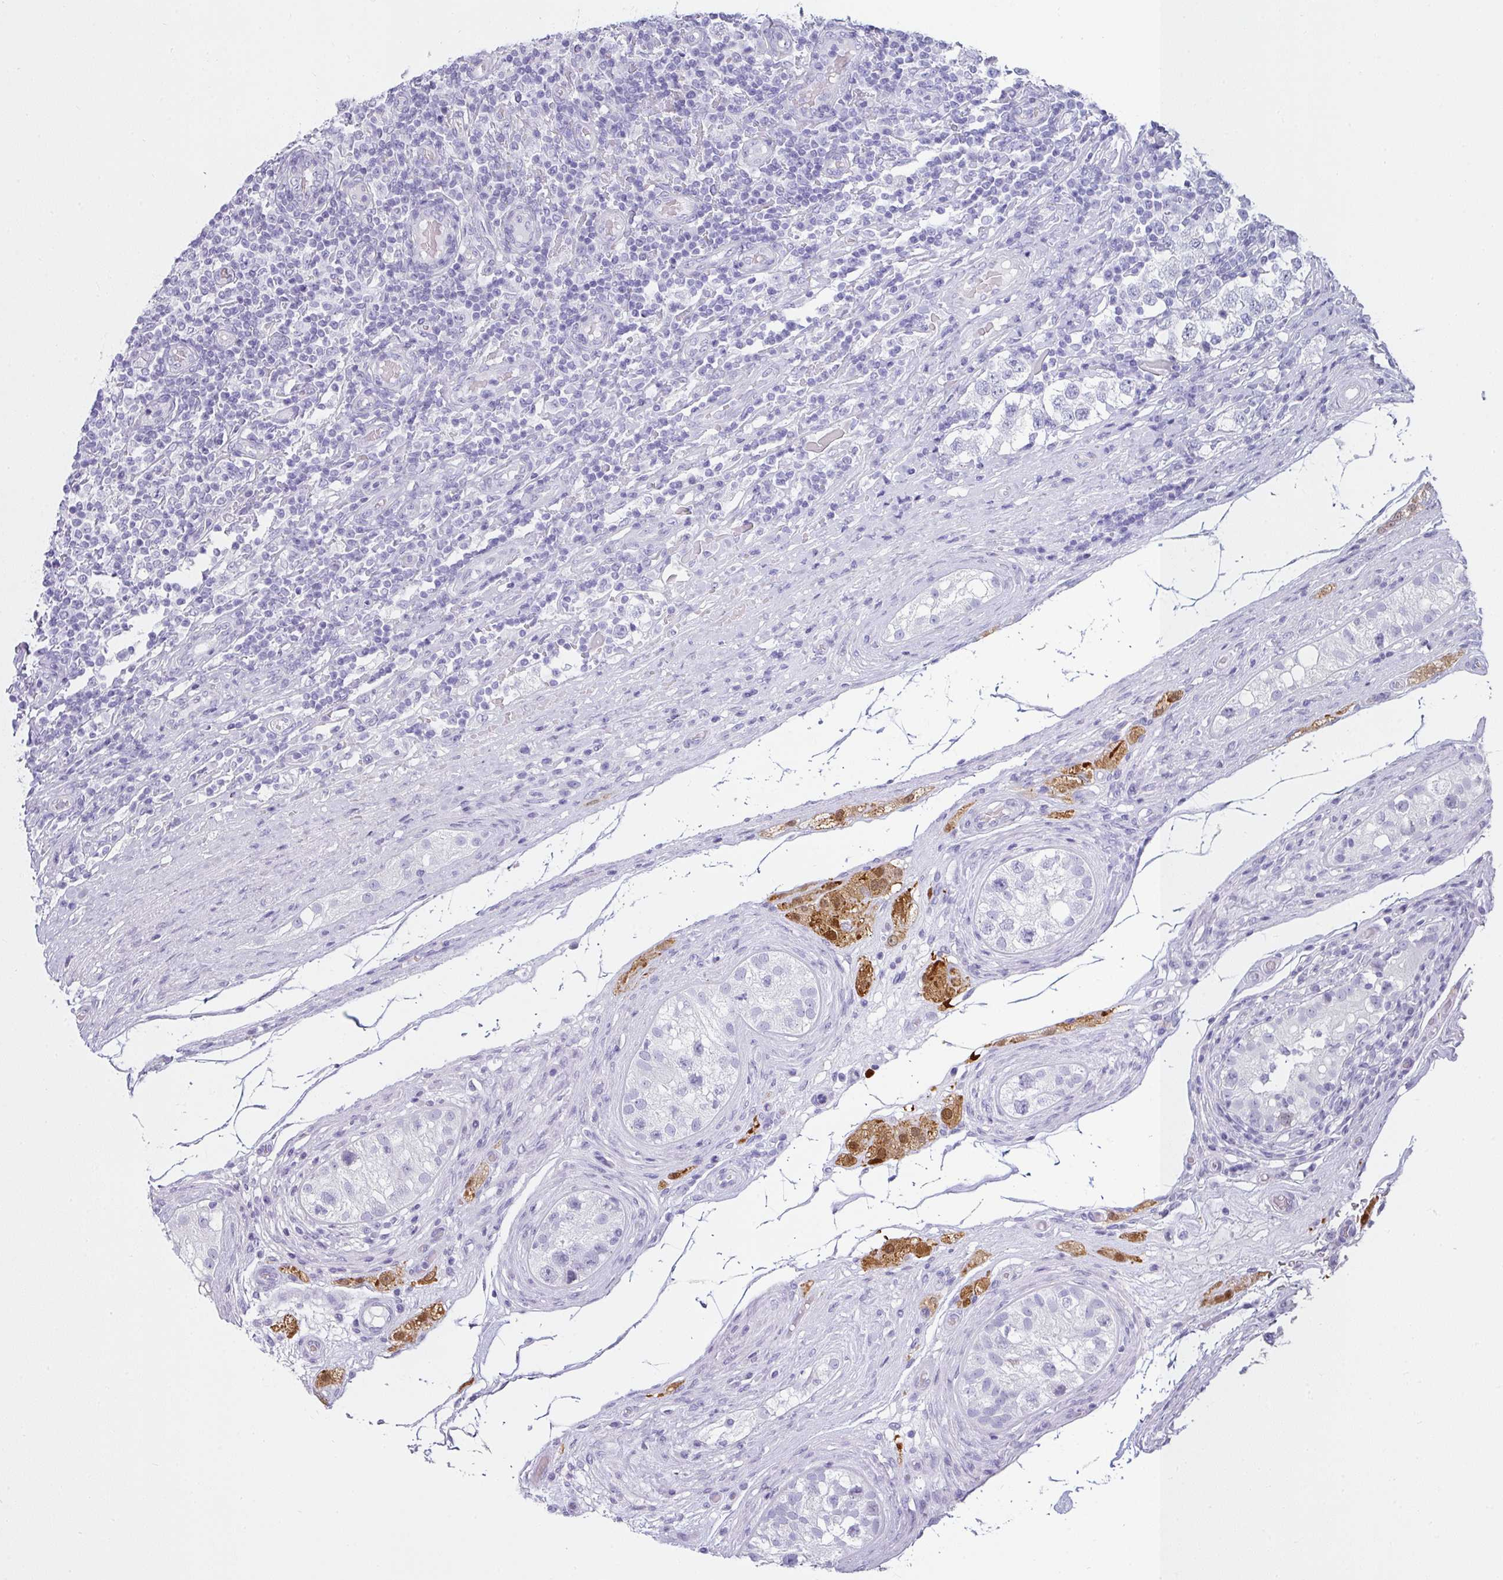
{"staining": {"intensity": "negative", "quantity": "none", "location": "none"}, "tissue": "testis cancer", "cell_type": "Tumor cells", "image_type": "cancer", "snomed": [{"axis": "morphology", "description": "Seminoma, NOS"}, {"axis": "topography", "description": "Testis"}], "caption": "A micrograph of human testis cancer (seminoma) is negative for staining in tumor cells.", "gene": "VCY1B", "patient": {"sex": "male", "age": 34}}